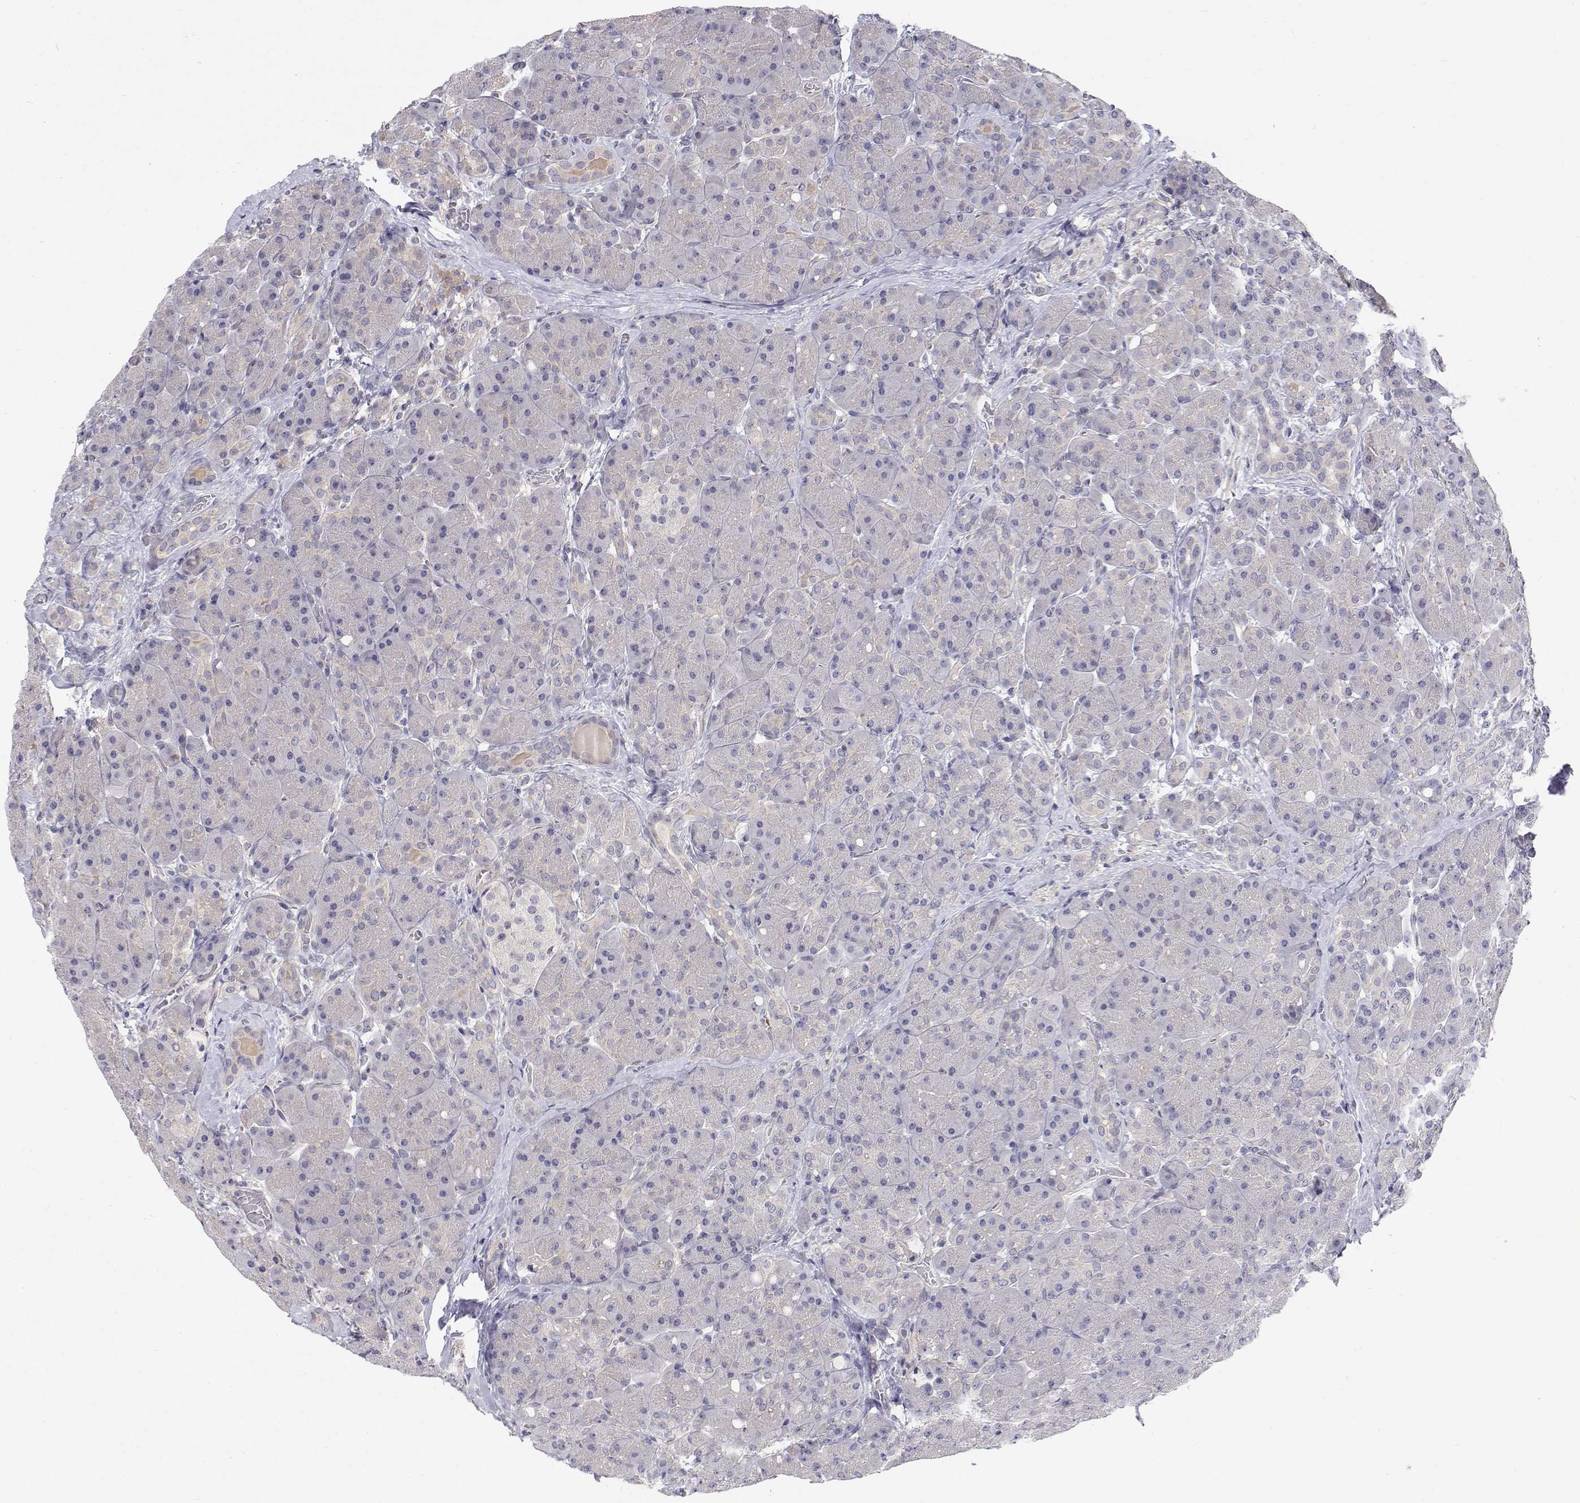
{"staining": {"intensity": "negative", "quantity": "none", "location": "none"}, "tissue": "pancreas", "cell_type": "Exocrine glandular cells", "image_type": "normal", "snomed": [{"axis": "morphology", "description": "Normal tissue, NOS"}, {"axis": "topography", "description": "Pancreas"}], "caption": "An immunohistochemistry micrograph of normal pancreas is shown. There is no staining in exocrine glandular cells of pancreas. (Immunohistochemistry (ihc), brightfield microscopy, high magnification).", "gene": "MYPN", "patient": {"sex": "male", "age": 55}}